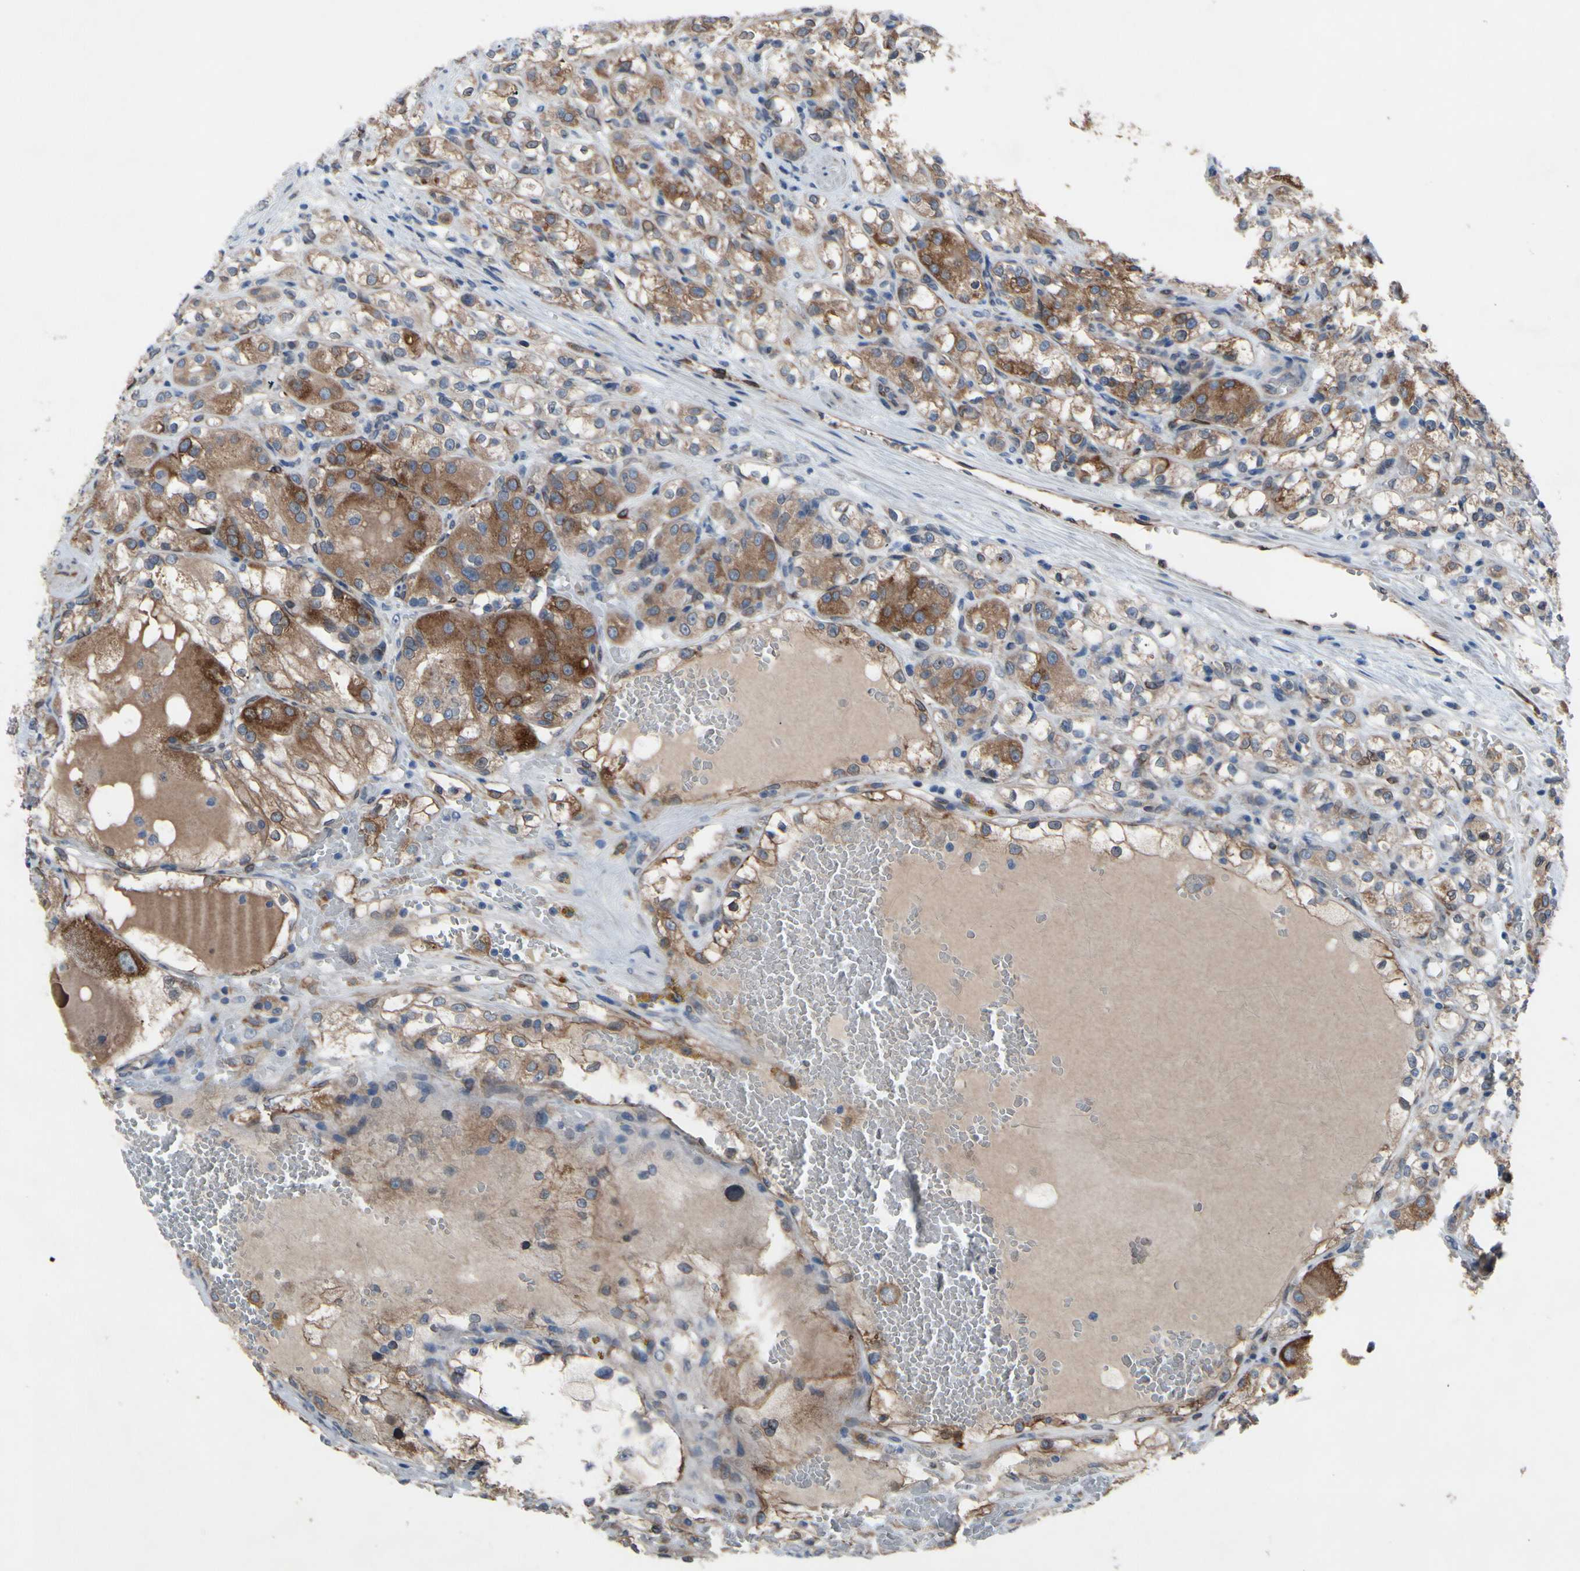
{"staining": {"intensity": "moderate", "quantity": ">75%", "location": "cytoplasmic/membranous"}, "tissue": "renal cancer", "cell_type": "Tumor cells", "image_type": "cancer", "snomed": [{"axis": "morphology", "description": "Normal tissue, NOS"}, {"axis": "morphology", "description": "Adenocarcinoma, NOS"}, {"axis": "topography", "description": "Kidney"}], "caption": "An image of renal cancer (adenocarcinoma) stained for a protein exhibits moderate cytoplasmic/membranous brown staining in tumor cells. (DAB (3,3'-diaminobenzidine) = brown stain, brightfield microscopy at high magnification).", "gene": "PRXL2A", "patient": {"sex": "male", "age": 61}}